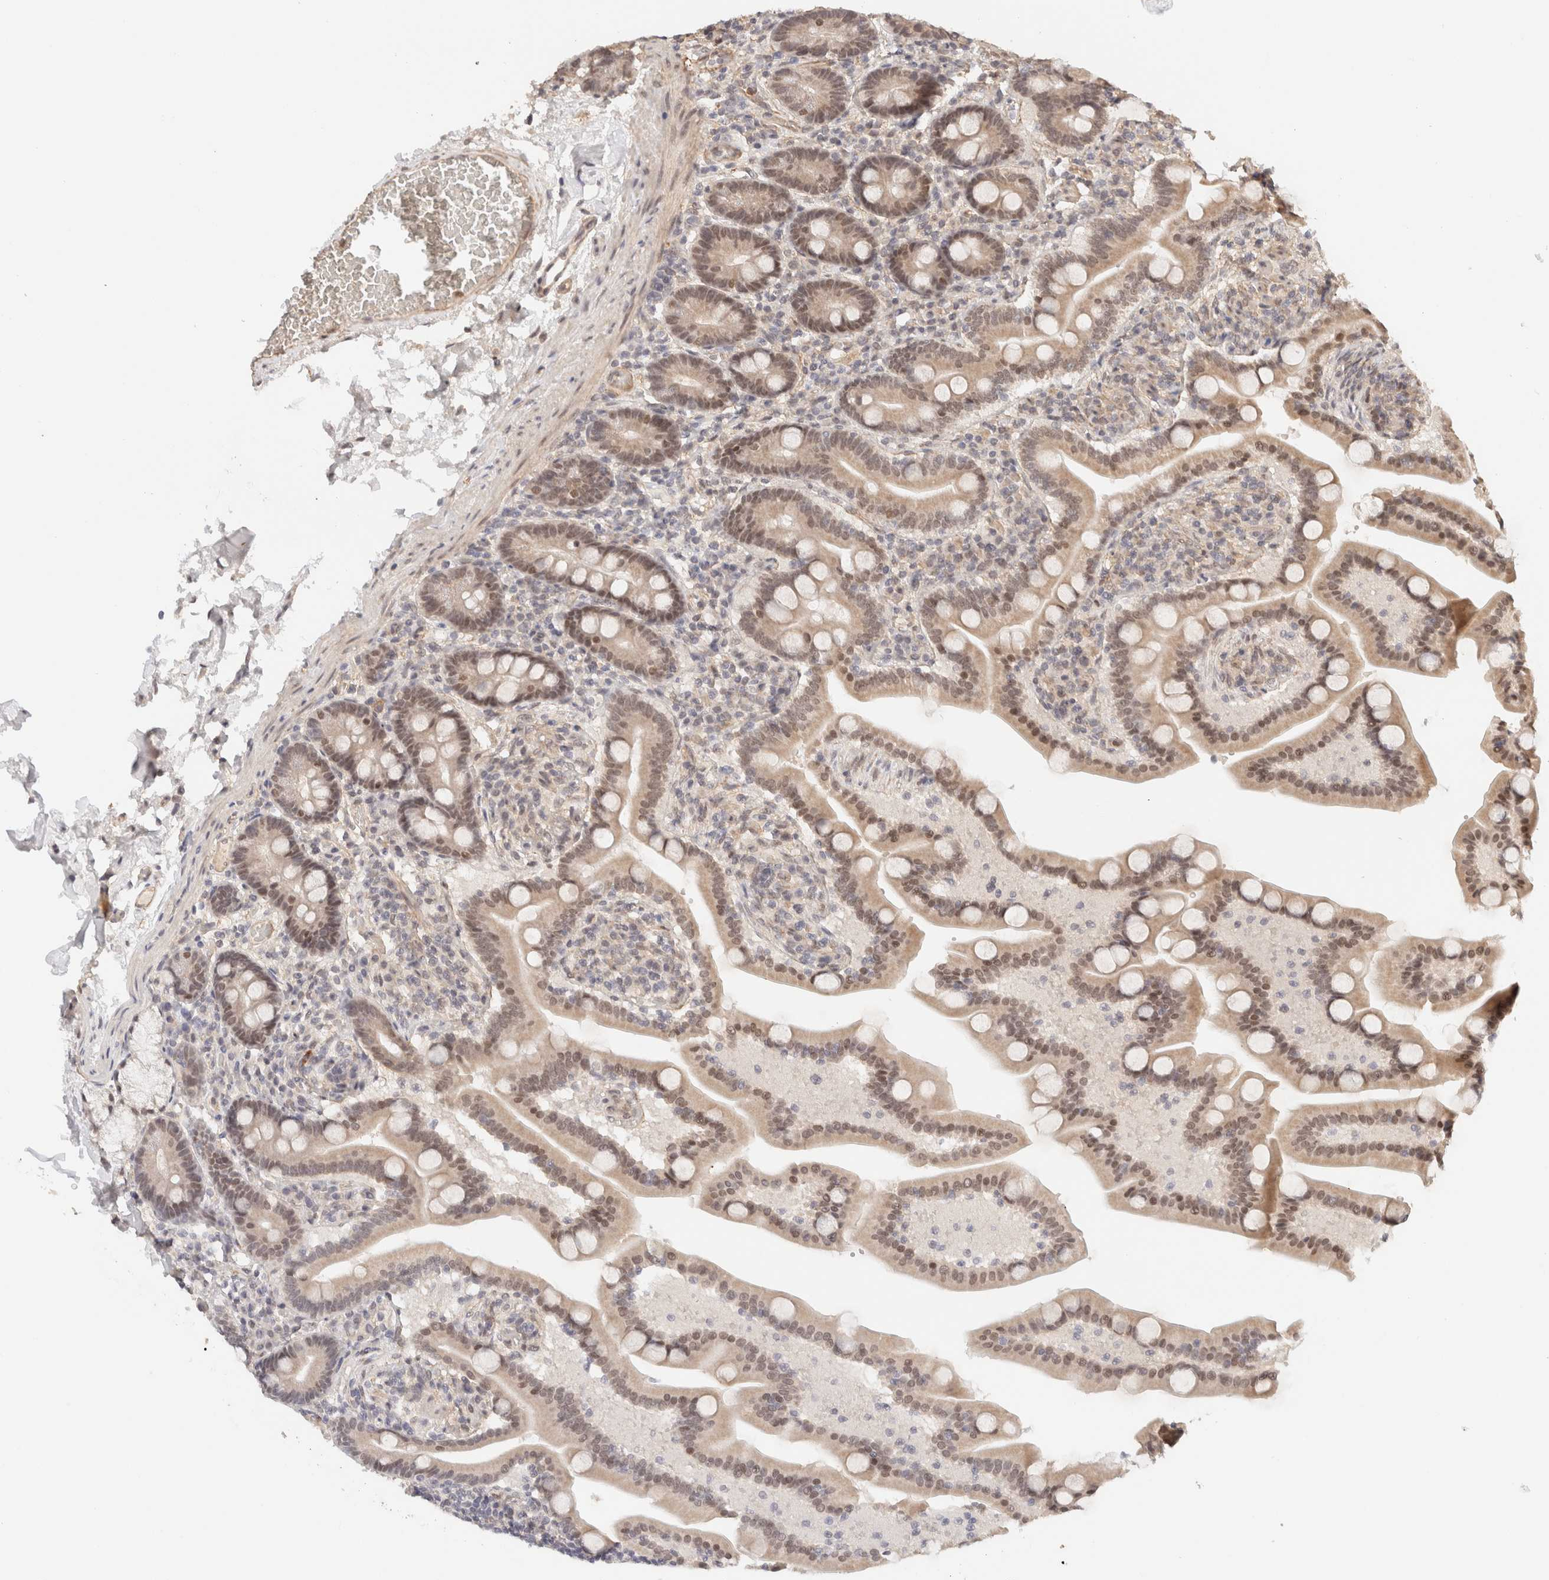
{"staining": {"intensity": "weak", "quantity": ">75%", "location": "cytoplasmic/membranous,nuclear"}, "tissue": "duodenum", "cell_type": "Glandular cells", "image_type": "normal", "snomed": [{"axis": "morphology", "description": "Normal tissue, NOS"}, {"axis": "topography", "description": "Duodenum"}], "caption": "Normal duodenum was stained to show a protein in brown. There is low levels of weak cytoplasmic/membranous,nuclear positivity in about >75% of glandular cells. (brown staining indicates protein expression, while blue staining denotes nuclei).", "gene": "BRPF3", "patient": {"sex": "male", "age": 54}}